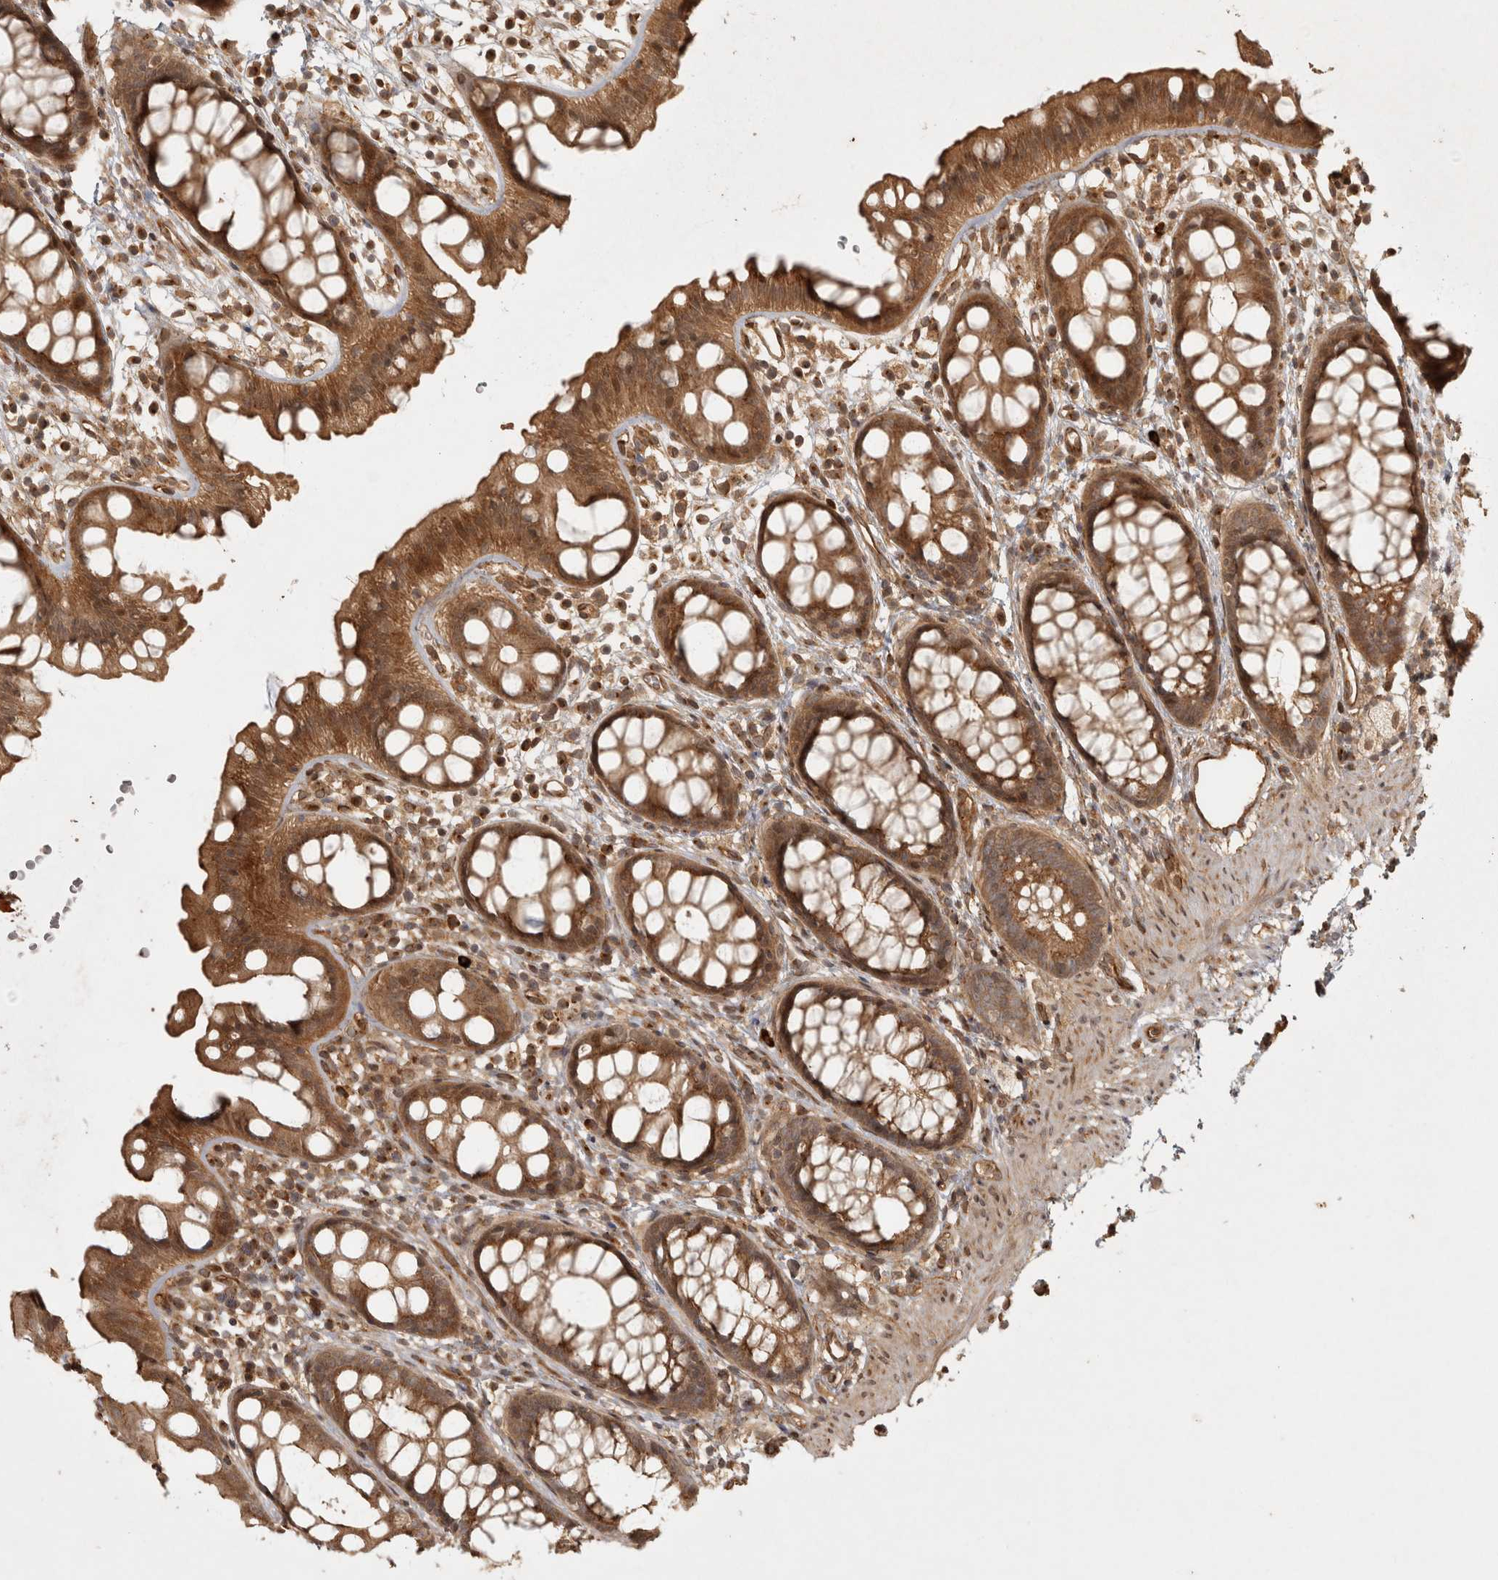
{"staining": {"intensity": "strong", "quantity": ">75%", "location": "cytoplasmic/membranous"}, "tissue": "rectum", "cell_type": "Glandular cells", "image_type": "normal", "snomed": [{"axis": "morphology", "description": "Normal tissue, NOS"}, {"axis": "topography", "description": "Rectum"}], "caption": "DAB immunohistochemical staining of unremarkable human rectum reveals strong cytoplasmic/membranous protein staining in approximately >75% of glandular cells.", "gene": "CAMSAP2", "patient": {"sex": "female", "age": 65}}